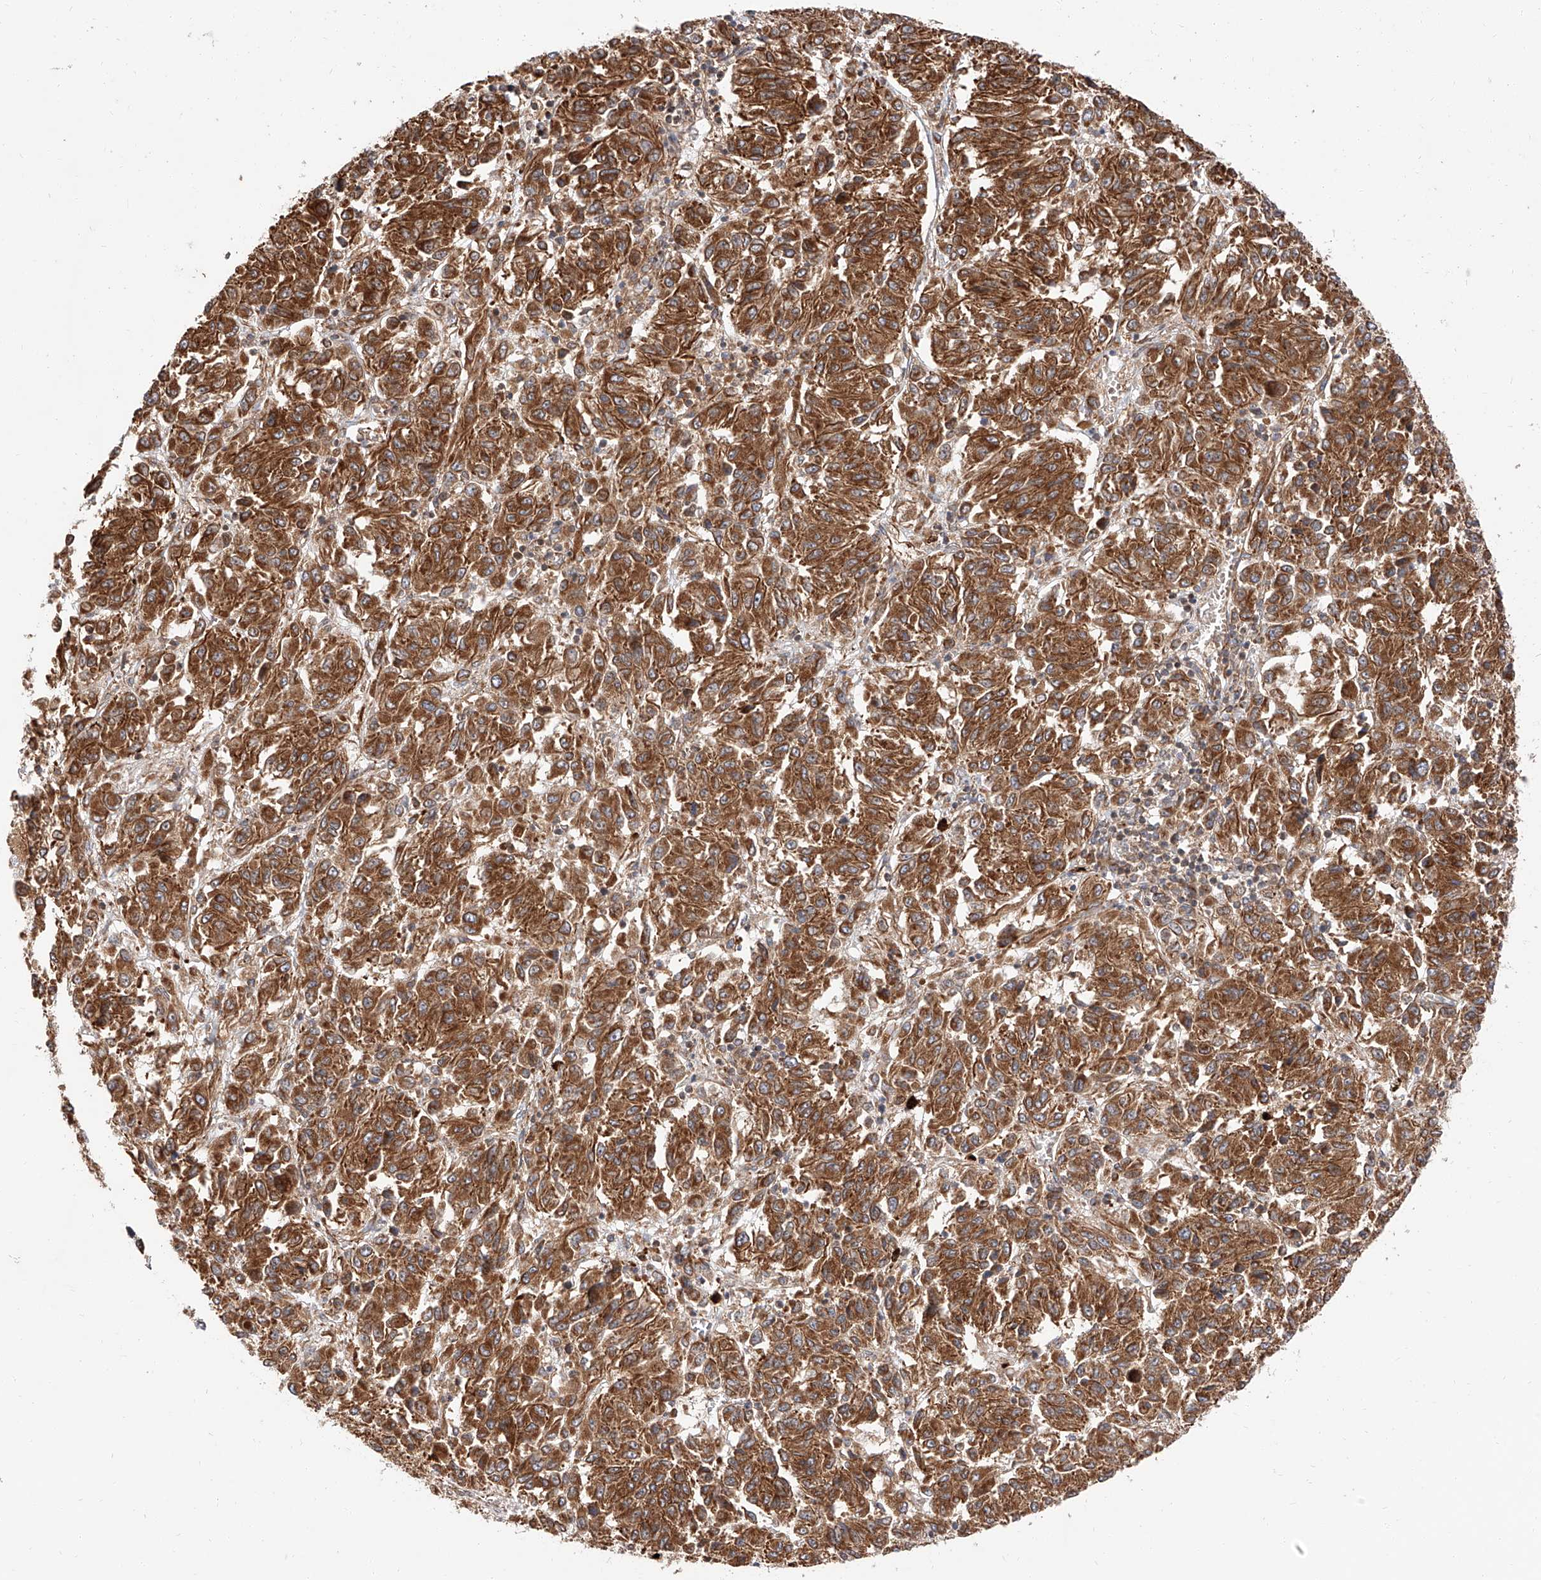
{"staining": {"intensity": "strong", "quantity": ">75%", "location": "cytoplasmic/membranous"}, "tissue": "melanoma", "cell_type": "Tumor cells", "image_type": "cancer", "snomed": [{"axis": "morphology", "description": "Malignant melanoma, Metastatic site"}, {"axis": "topography", "description": "Lung"}], "caption": "High-power microscopy captured an immunohistochemistry (IHC) image of malignant melanoma (metastatic site), revealing strong cytoplasmic/membranous positivity in approximately >75% of tumor cells.", "gene": "ISCA2", "patient": {"sex": "male", "age": 64}}